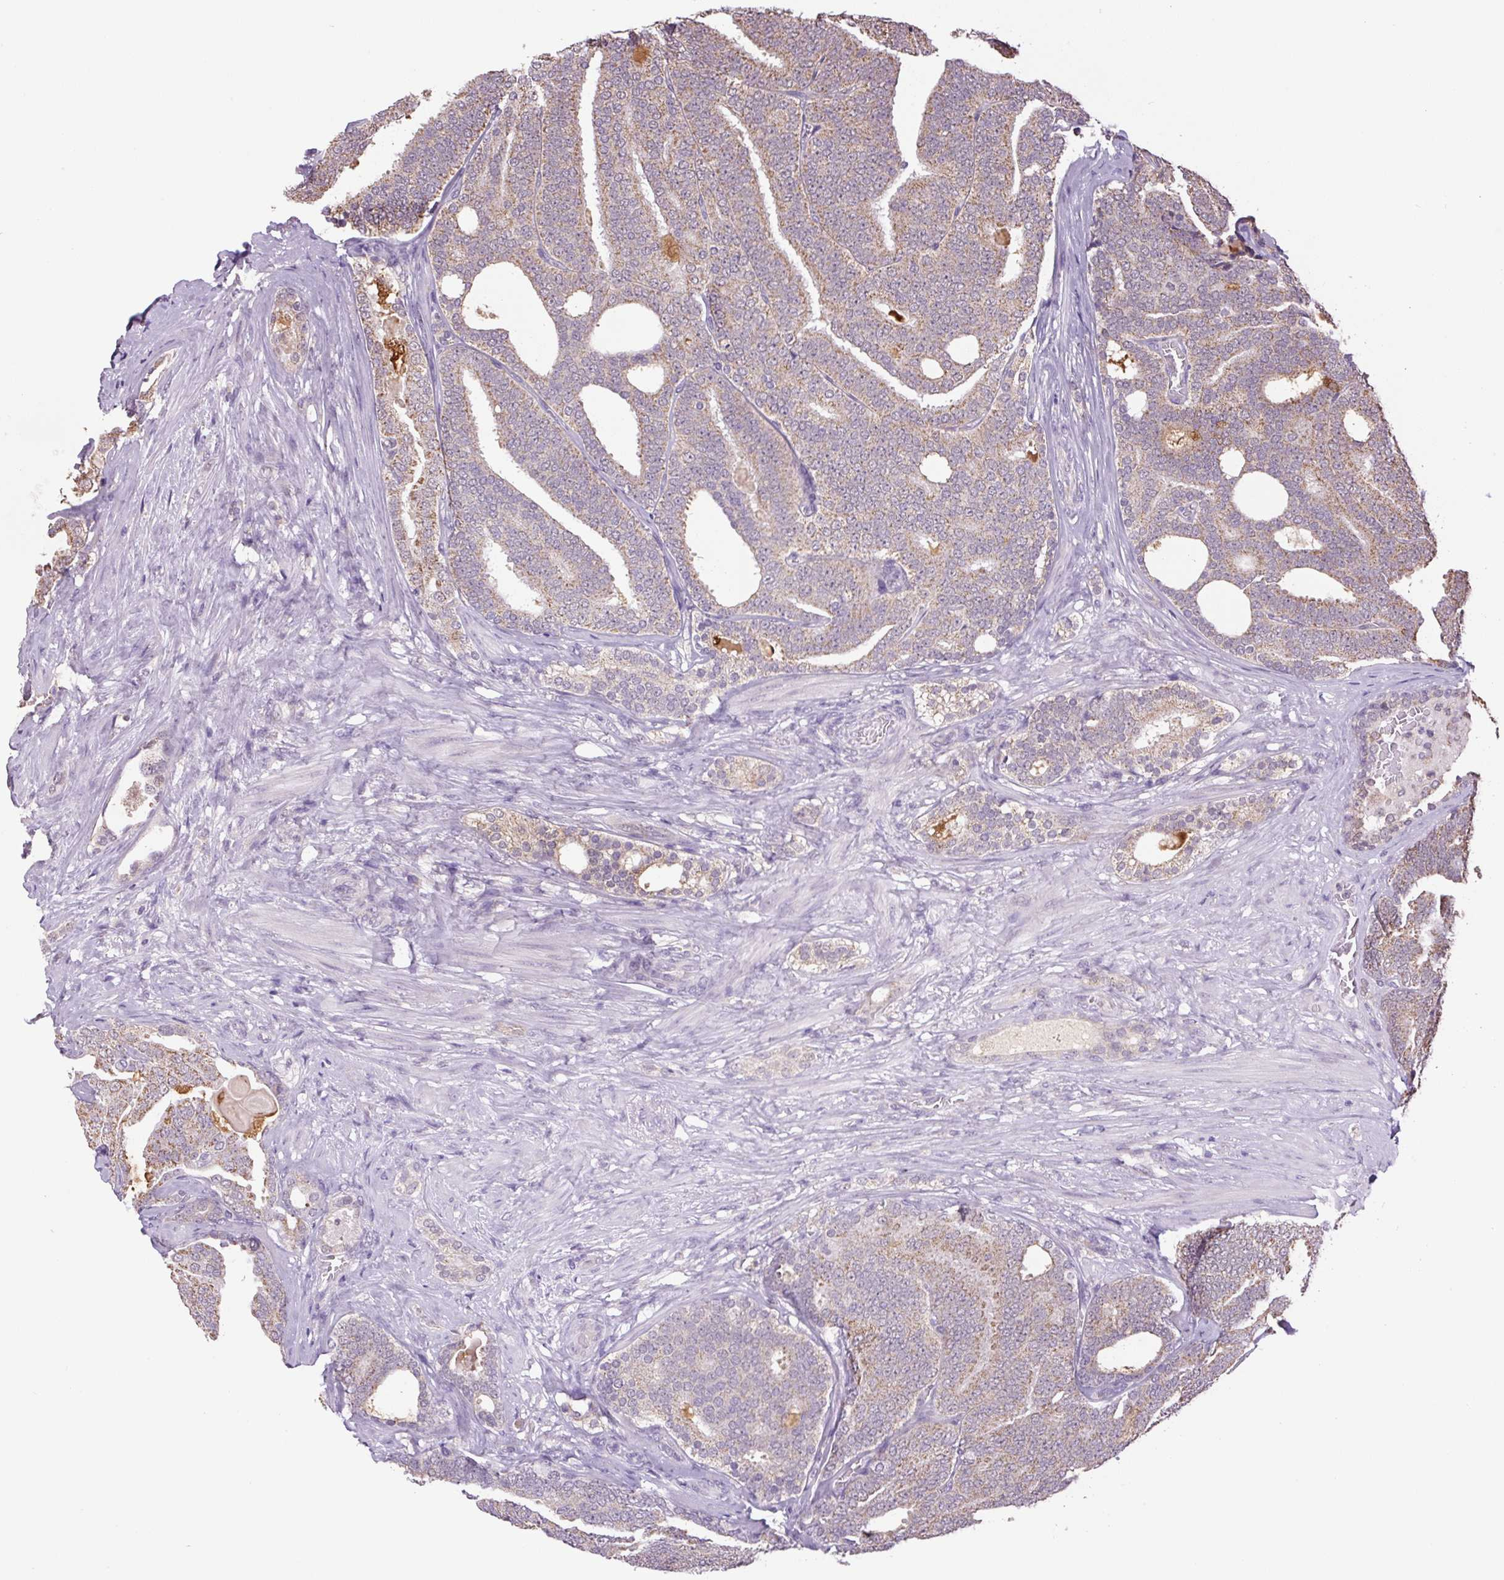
{"staining": {"intensity": "moderate", "quantity": "25%-75%", "location": "cytoplasmic/membranous"}, "tissue": "prostate cancer", "cell_type": "Tumor cells", "image_type": "cancer", "snomed": [{"axis": "morphology", "description": "Adenocarcinoma, High grade"}, {"axis": "topography", "description": "Prostate"}], "caption": "Protein expression analysis of prostate high-grade adenocarcinoma shows moderate cytoplasmic/membranous positivity in about 25%-75% of tumor cells.", "gene": "SGF29", "patient": {"sex": "male", "age": 65}}